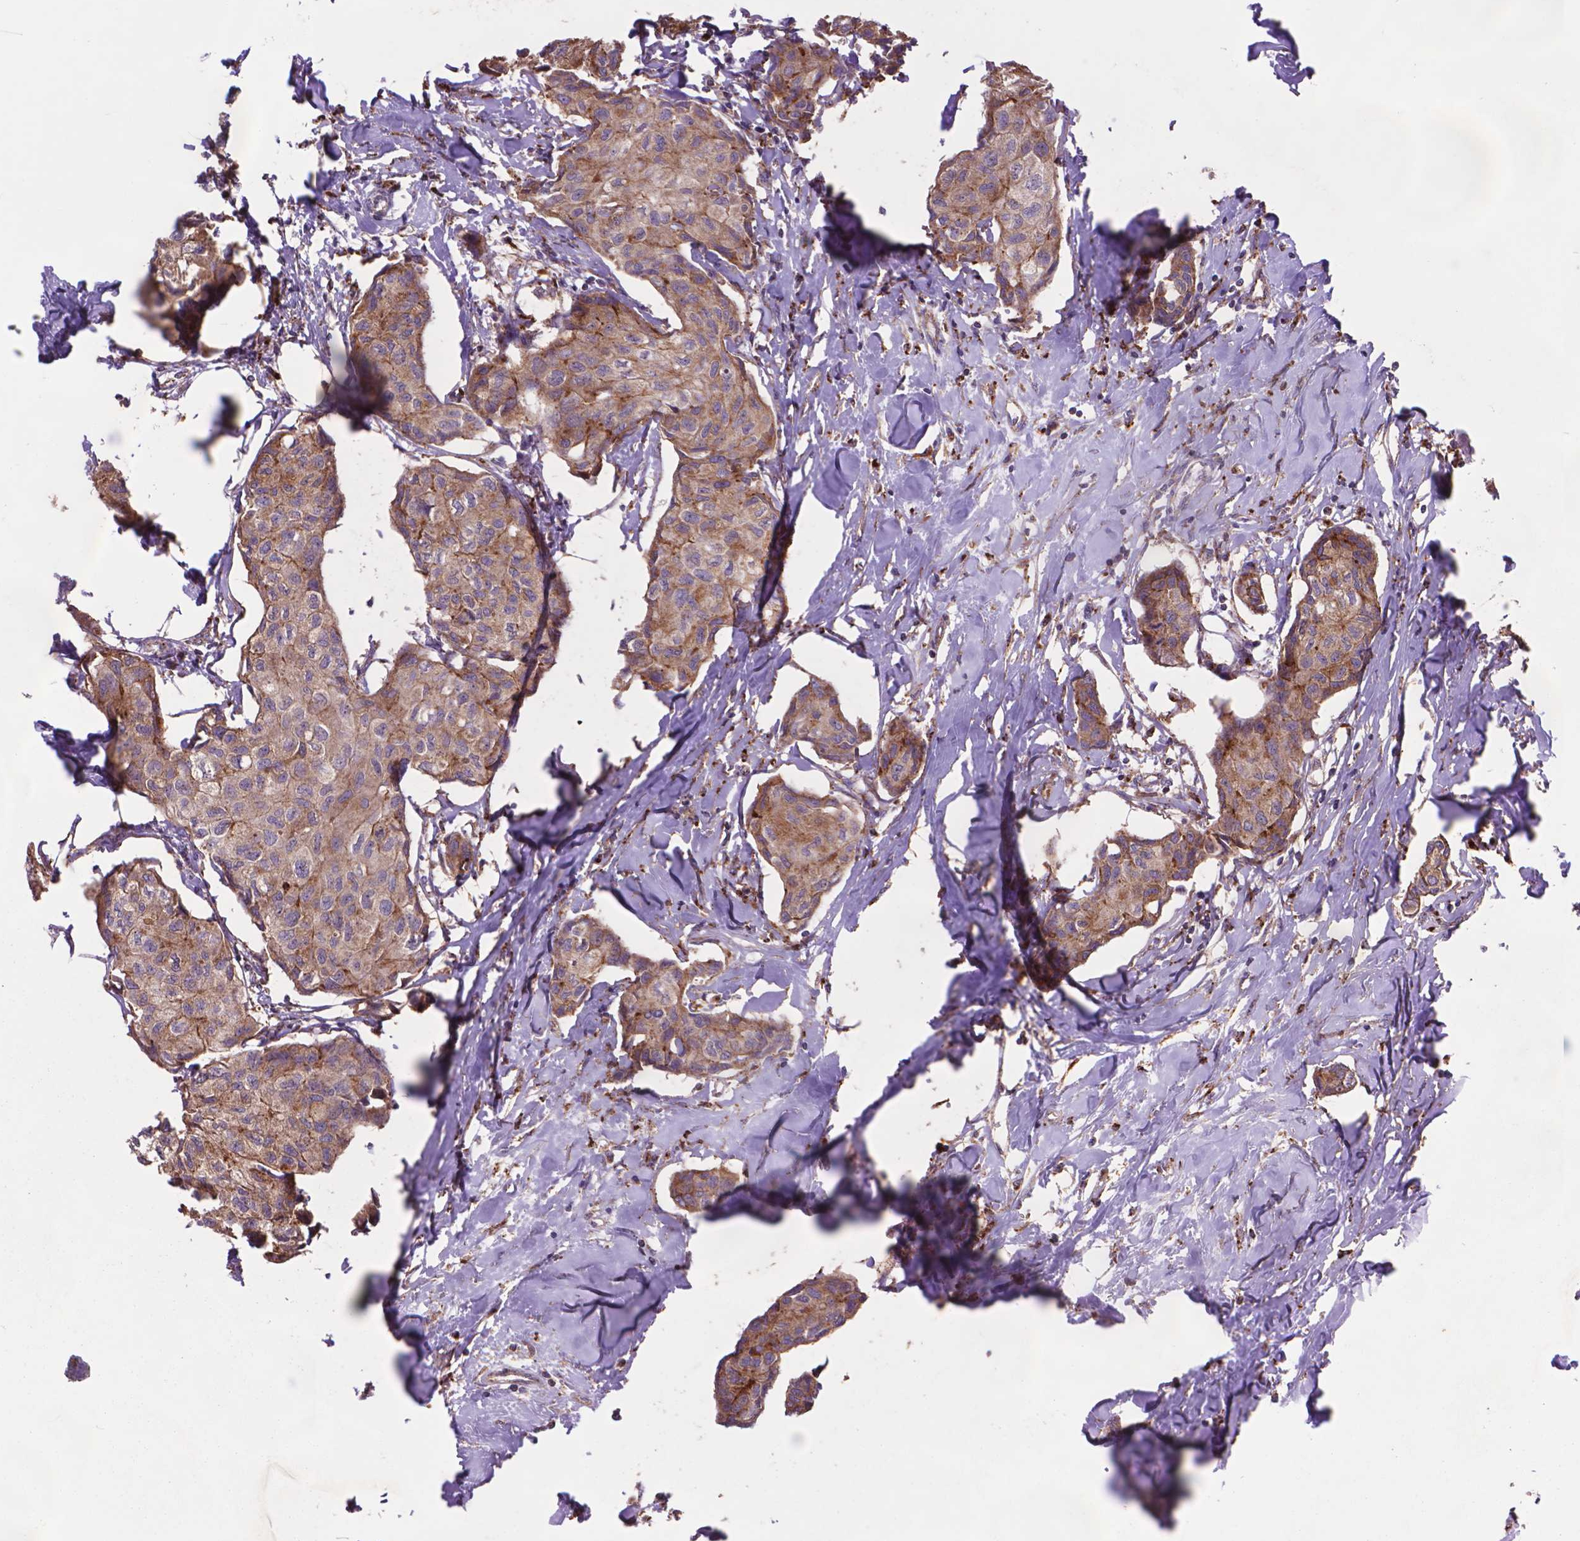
{"staining": {"intensity": "moderate", "quantity": ">75%", "location": "cytoplasmic/membranous"}, "tissue": "breast cancer", "cell_type": "Tumor cells", "image_type": "cancer", "snomed": [{"axis": "morphology", "description": "Duct carcinoma"}, {"axis": "topography", "description": "Breast"}], "caption": "Approximately >75% of tumor cells in human breast cancer (infiltrating ductal carcinoma) demonstrate moderate cytoplasmic/membranous protein staining as visualized by brown immunohistochemical staining.", "gene": "GLB1", "patient": {"sex": "female", "age": 80}}